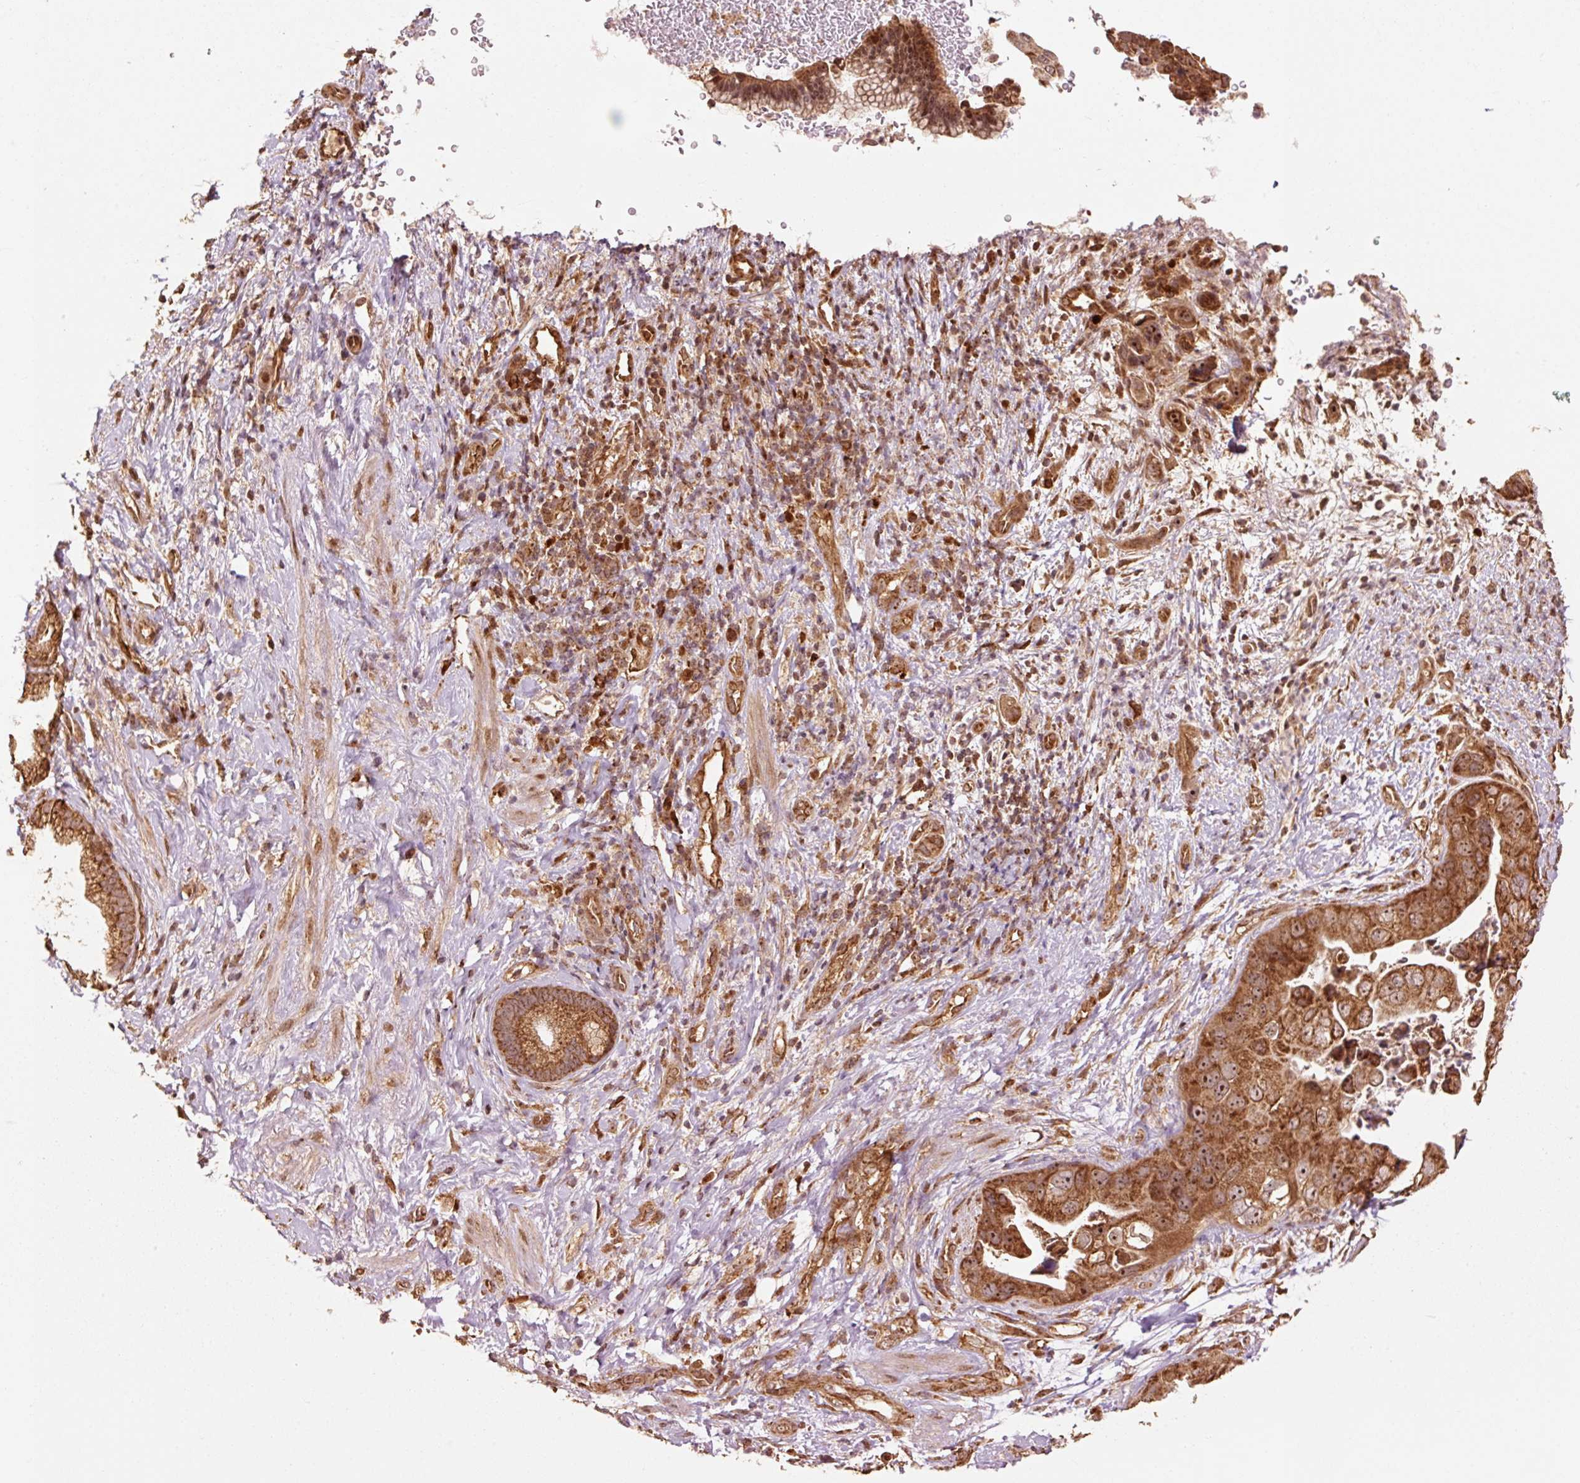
{"staining": {"intensity": "strong", "quantity": ">75%", "location": "cytoplasmic/membranous,nuclear"}, "tissue": "pancreatic cancer", "cell_type": "Tumor cells", "image_type": "cancer", "snomed": [{"axis": "morphology", "description": "Adenocarcinoma, NOS"}, {"axis": "topography", "description": "Pancreas"}], "caption": "Brown immunohistochemical staining in human pancreatic cancer (adenocarcinoma) displays strong cytoplasmic/membranous and nuclear expression in approximately >75% of tumor cells.", "gene": "MRPL16", "patient": {"sex": "female", "age": 78}}